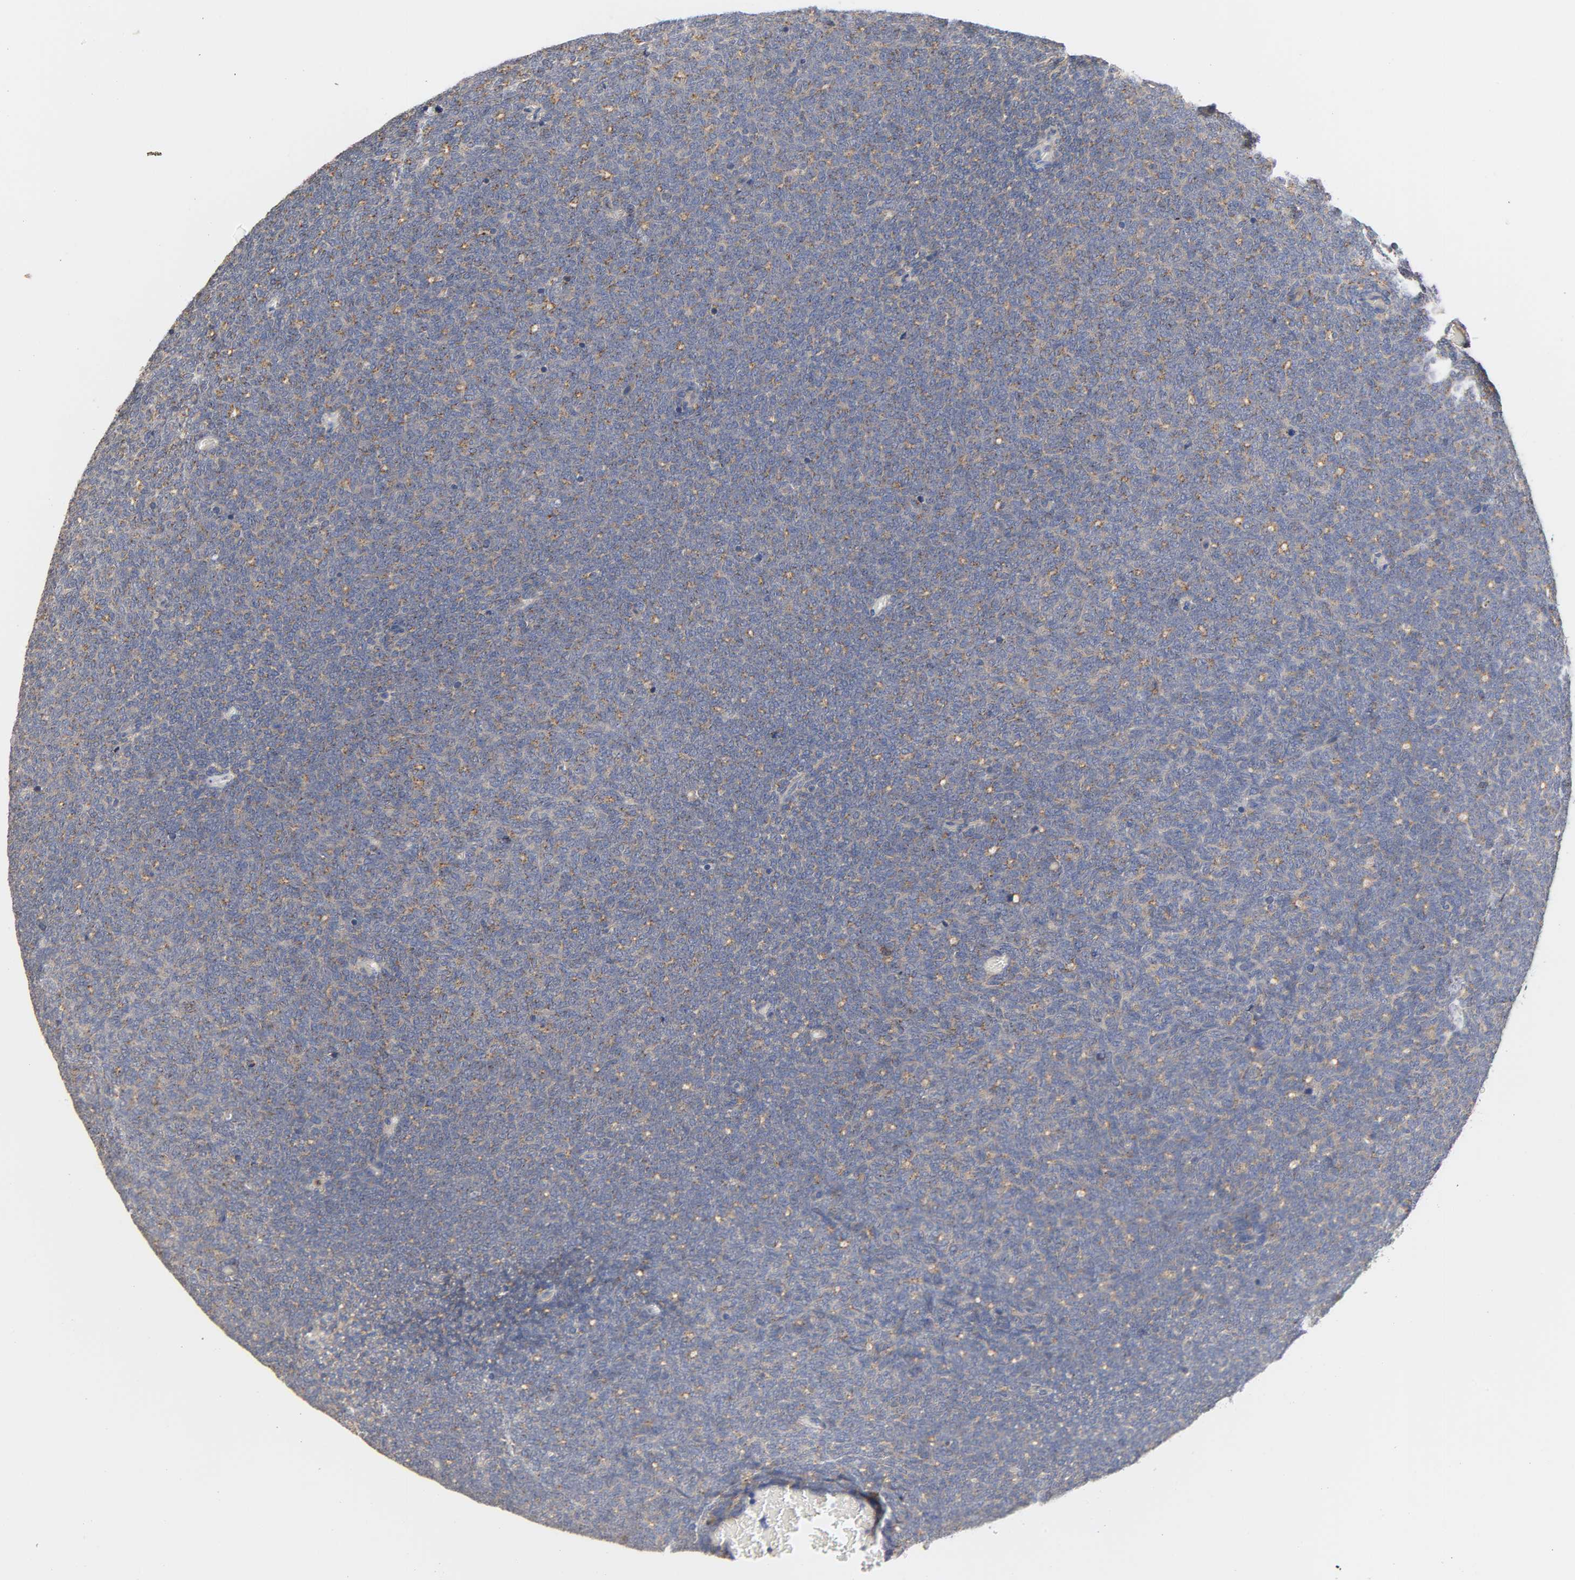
{"staining": {"intensity": "weak", "quantity": "<25%", "location": "cytoplasmic/membranous"}, "tissue": "renal cancer", "cell_type": "Tumor cells", "image_type": "cancer", "snomed": [{"axis": "morphology", "description": "Neoplasm, malignant, NOS"}, {"axis": "topography", "description": "Kidney"}], "caption": "Human renal malignant neoplasm stained for a protein using IHC demonstrates no expression in tumor cells.", "gene": "SEMA5A", "patient": {"sex": "male", "age": 28}}